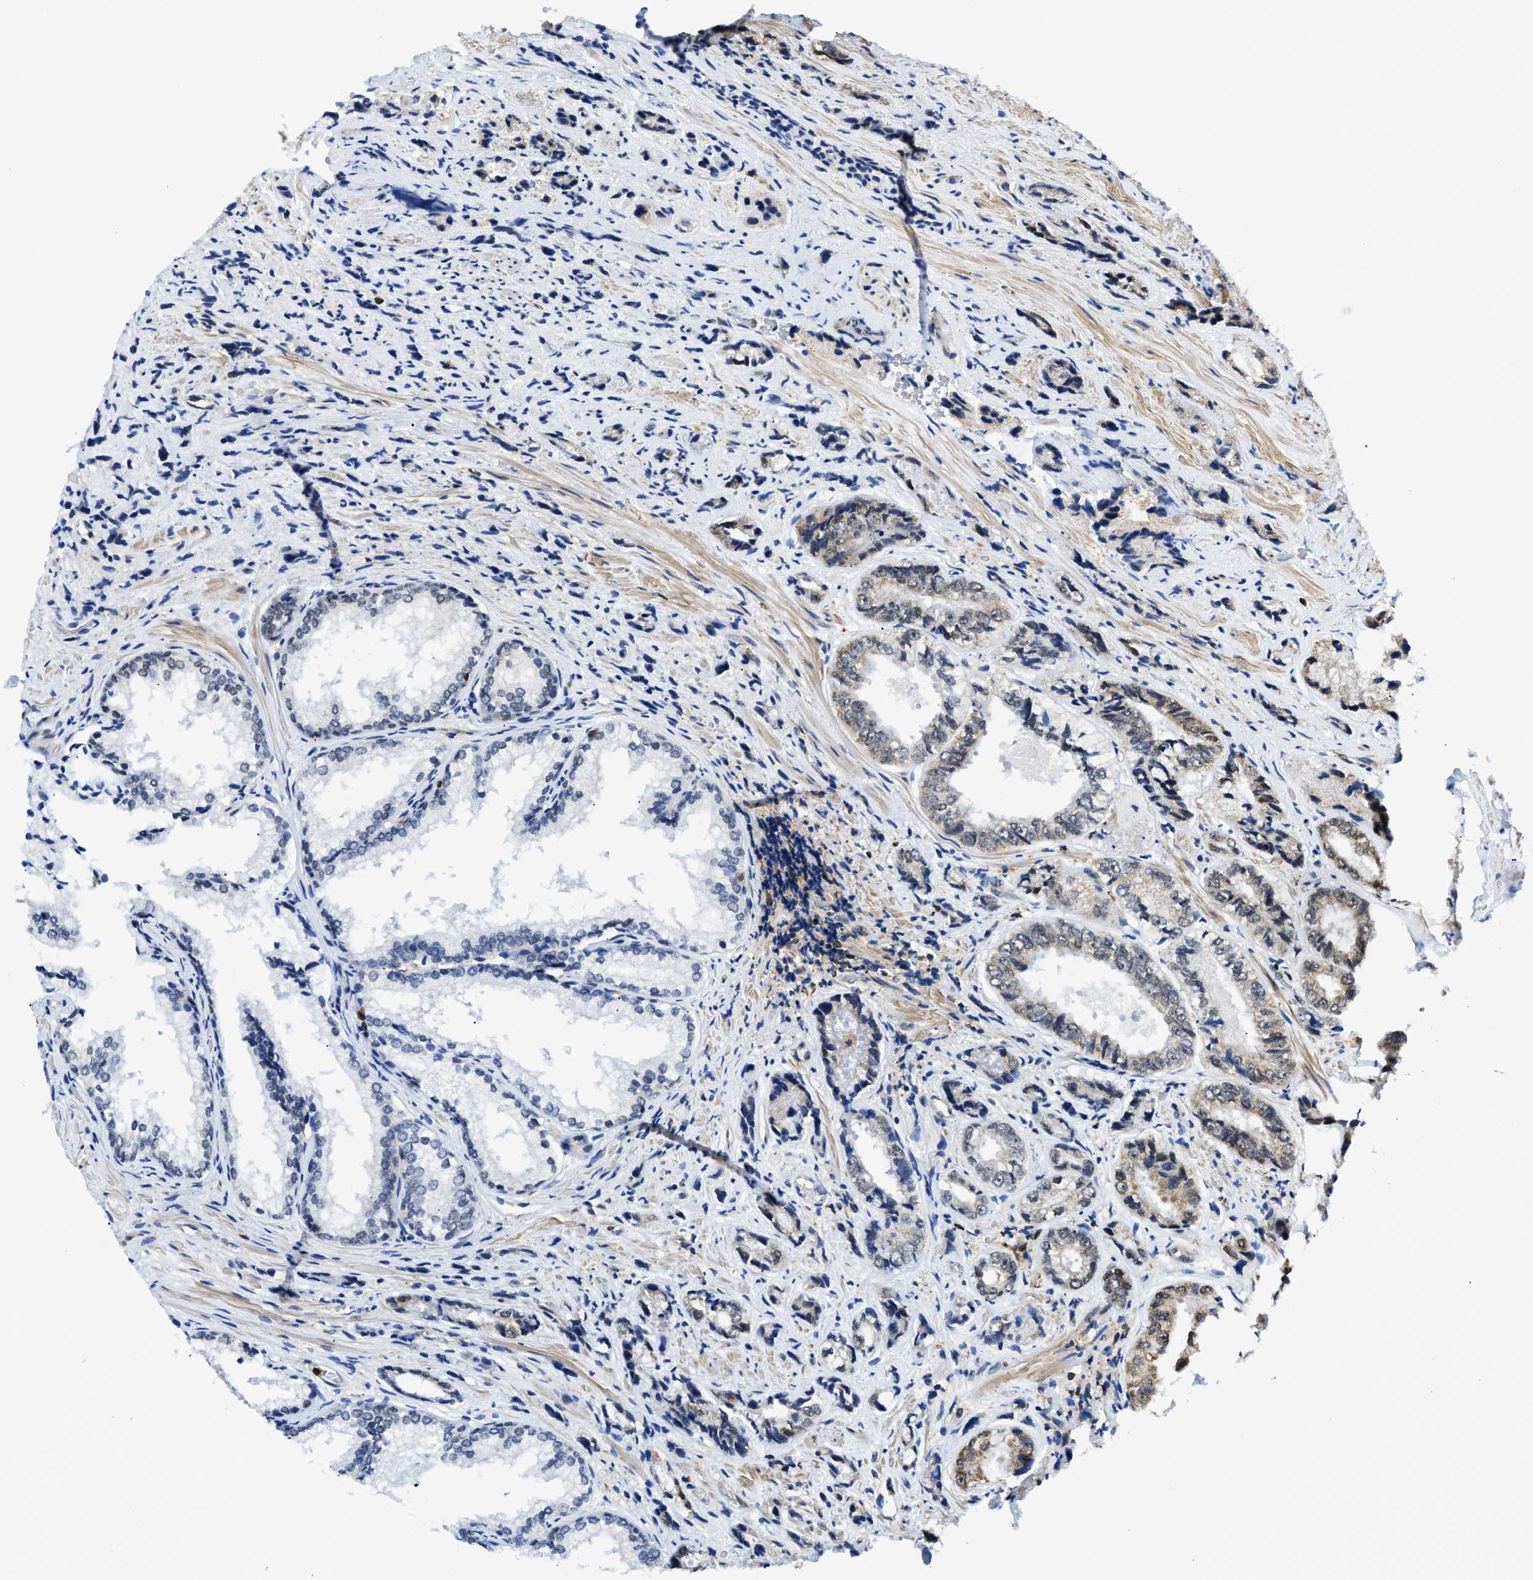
{"staining": {"intensity": "weak", "quantity": "25%-75%", "location": "cytoplasmic/membranous,nuclear"}, "tissue": "prostate cancer", "cell_type": "Tumor cells", "image_type": "cancer", "snomed": [{"axis": "morphology", "description": "Adenocarcinoma, High grade"}, {"axis": "topography", "description": "Prostate"}], "caption": "Immunohistochemical staining of human prostate cancer (adenocarcinoma (high-grade)) demonstrates low levels of weak cytoplasmic/membranous and nuclear positivity in approximately 25%-75% of tumor cells. The staining was performed using DAB, with brown indicating positive protein expression. Nuclei are stained blue with hematoxylin.", "gene": "STK10", "patient": {"sex": "male", "age": 61}}